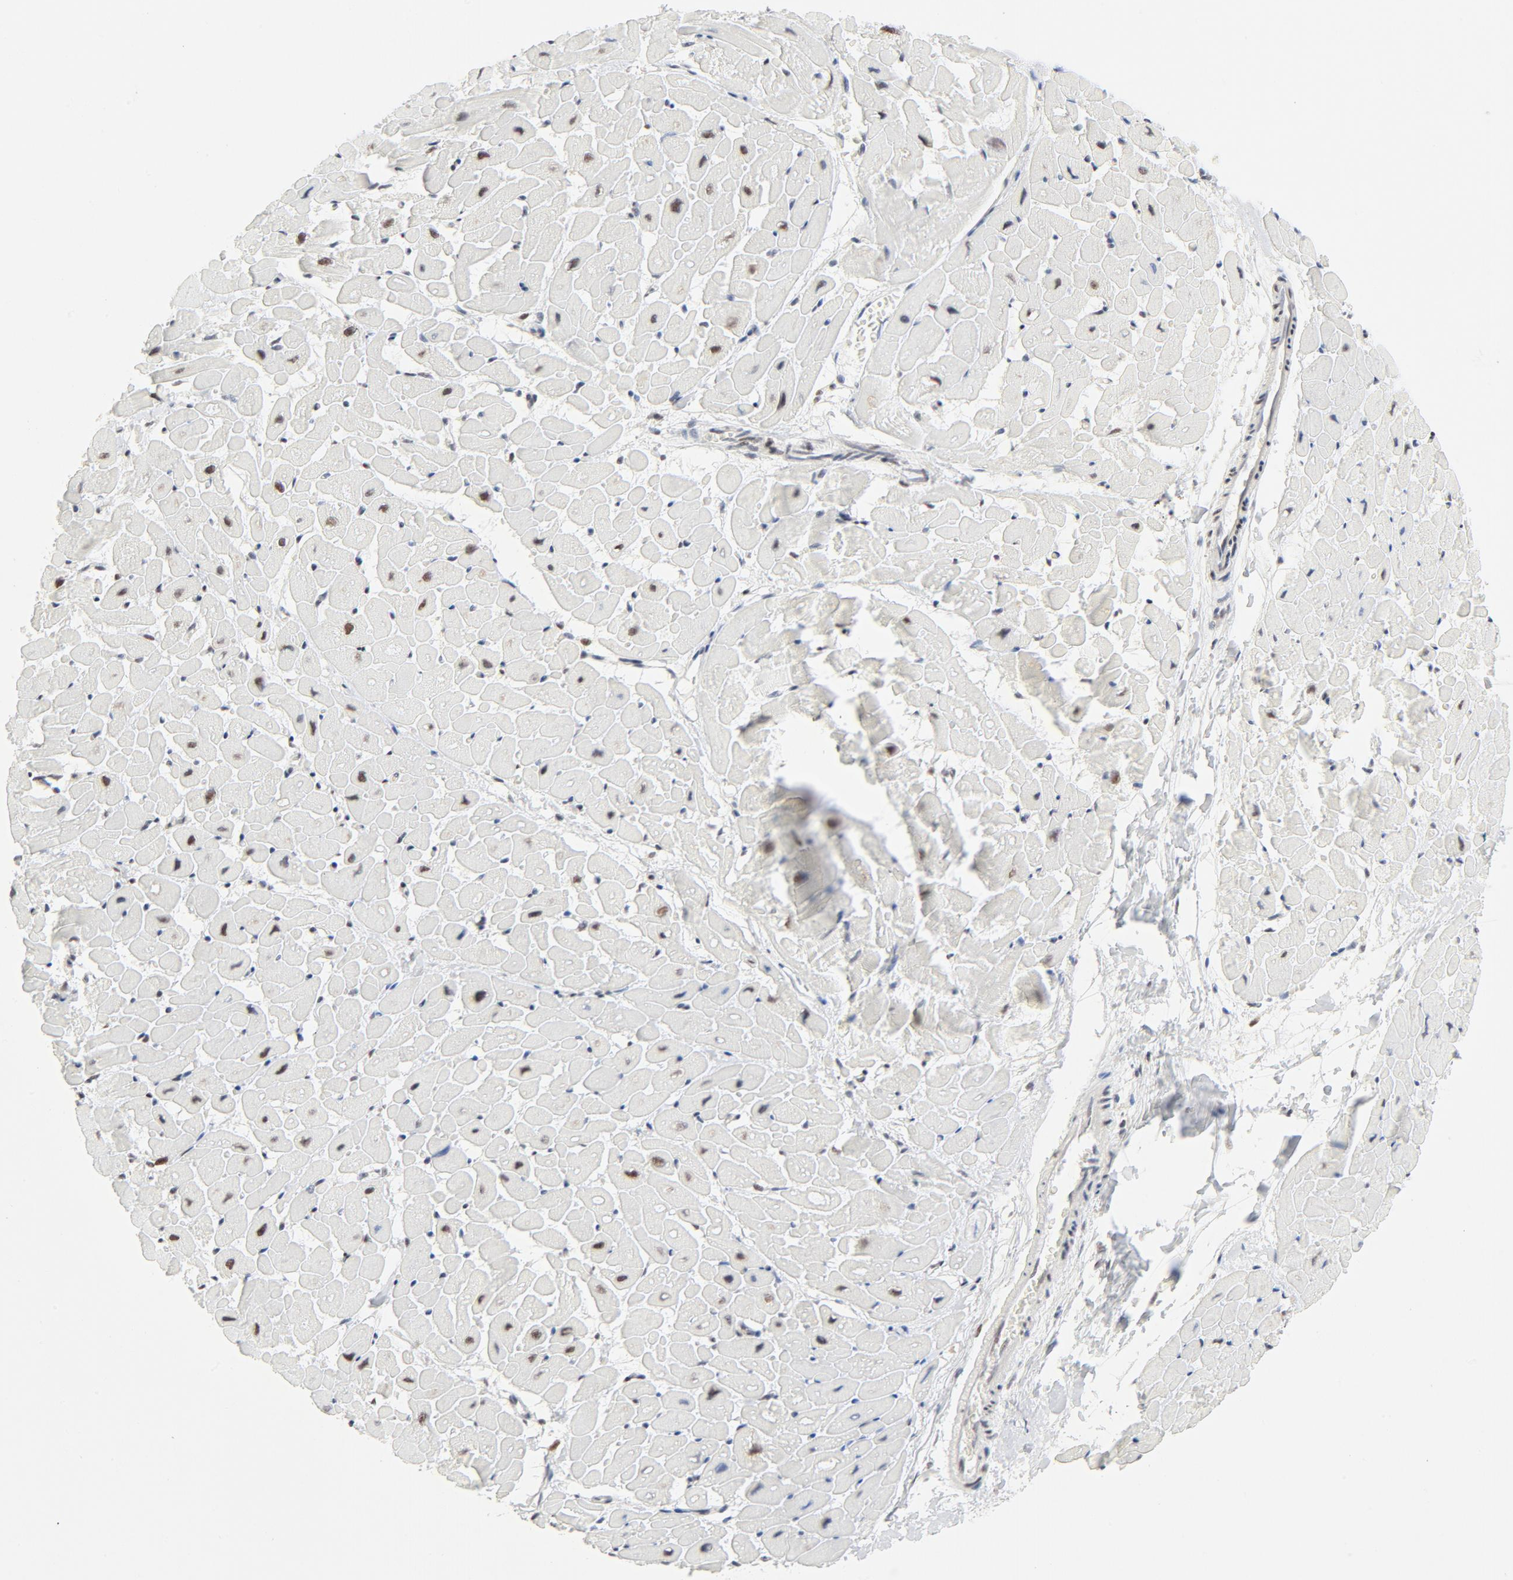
{"staining": {"intensity": "moderate", "quantity": "25%-75%", "location": "nuclear"}, "tissue": "heart muscle", "cell_type": "Cardiomyocytes", "image_type": "normal", "snomed": [{"axis": "morphology", "description": "Normal tissue, NOS"}, {"axis": "topography", "description": "Heart"}], "caption": "Immunohistochemical staining of benign human heart muscle reveals 25%-75% levels of moderate nuclear protein expression in about 25%-75% of cardiomyocytes.", "gene": "GTF2H1", "patient": {"sex": "male", "age": 45}}